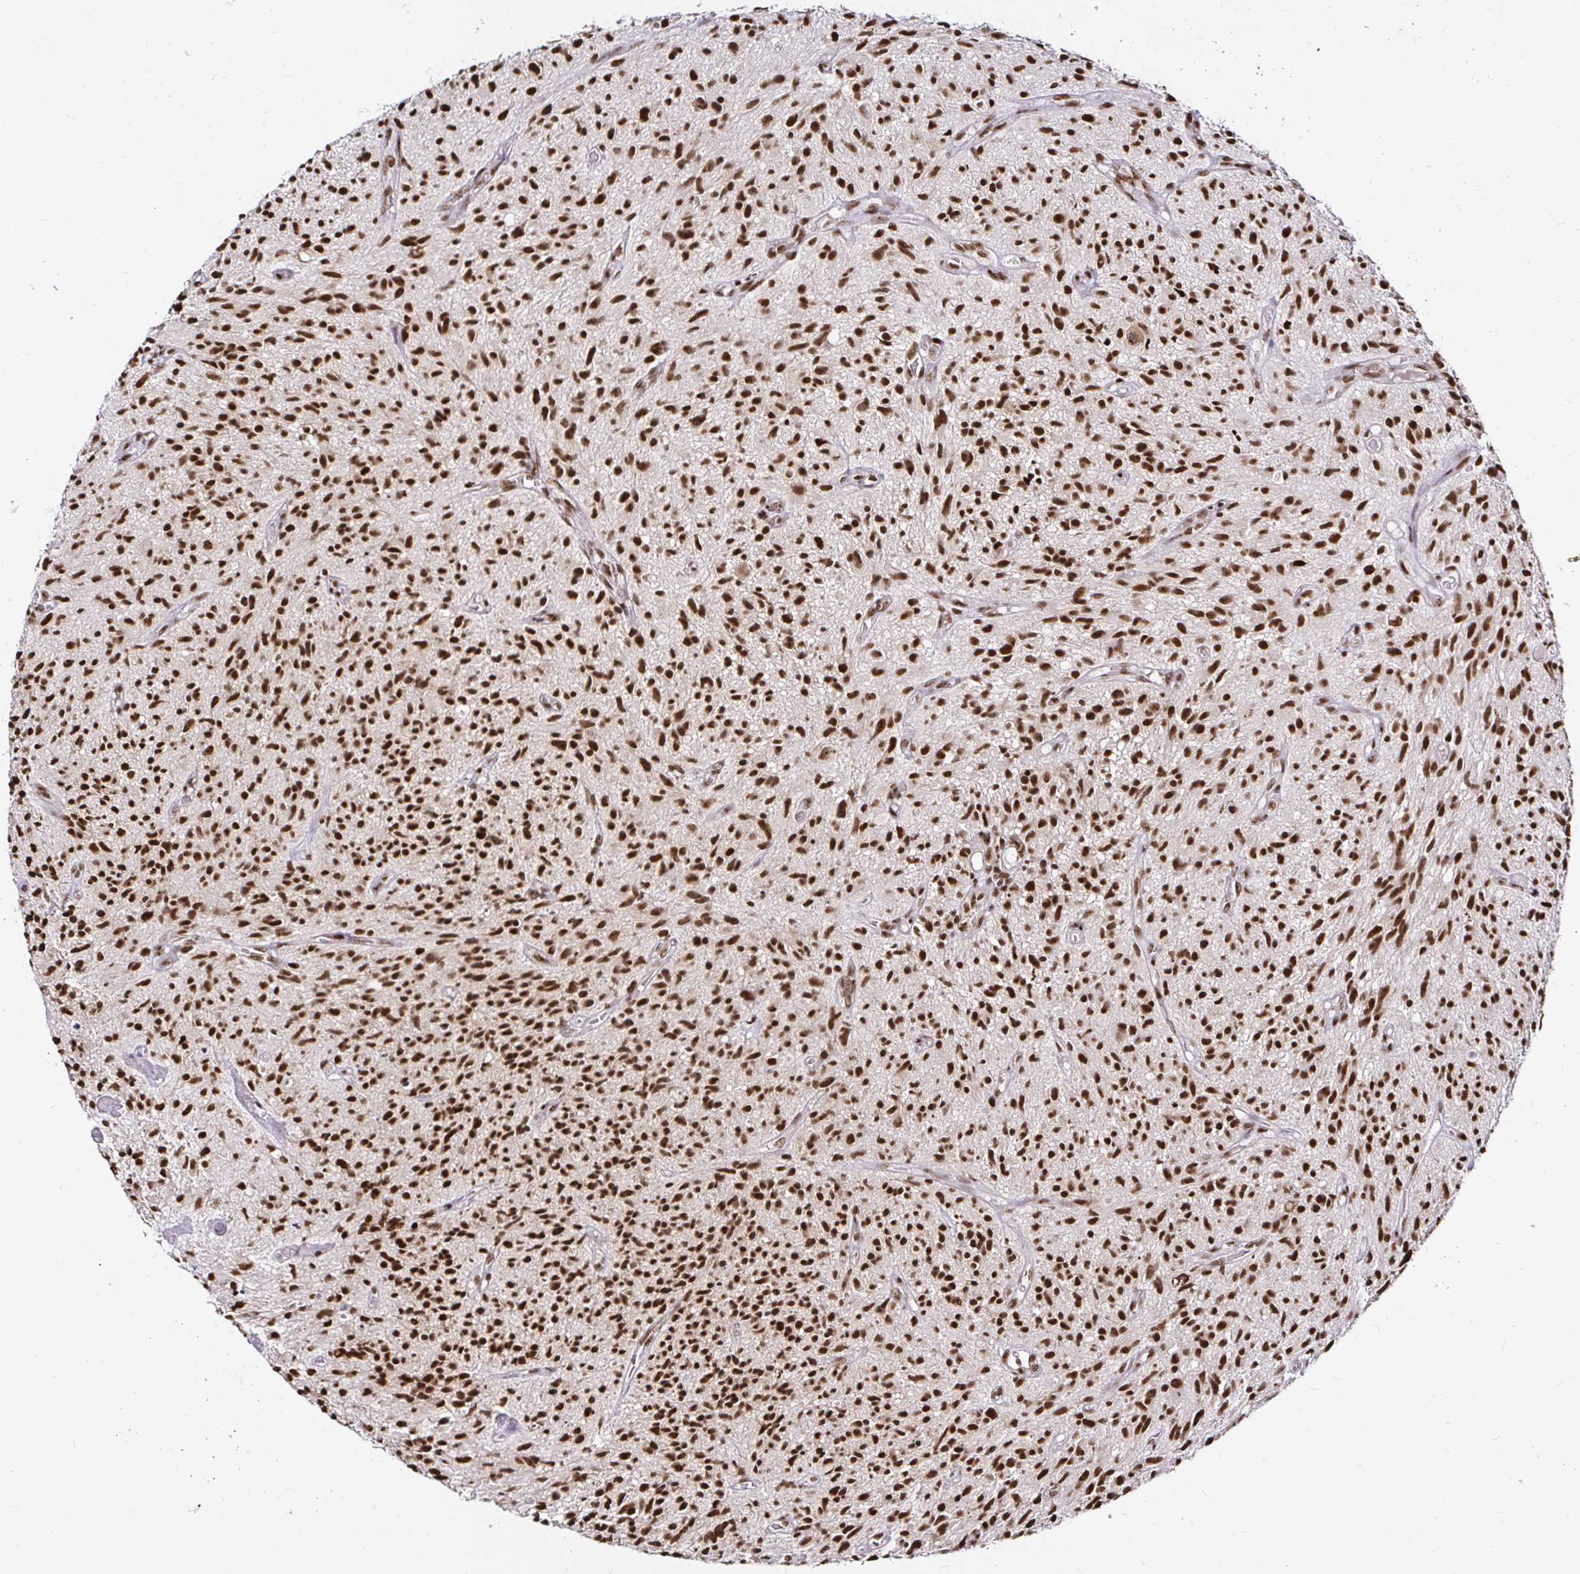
{"staining": {"intensity": "strong", "quantity": ">75%", "location": "nuclear"}, "tissue": "glioma", "cell_type": "Tumor cells", "image_type": "cancer", "snomed": [{"axis": "morphology", "description": "Glioma, malignant, High grade"}, {"axis": "topography", "description": "Brain"}], "caption": "The immunohistochemical stain labels strong nuclear staining in tumor cells of high-grade glioma (malignant) tissue. The protein is shown in brown color, while the nuclei are stained blue.", "gene": "SNRPC", "patient": {"sex": "male", "age": 75}}